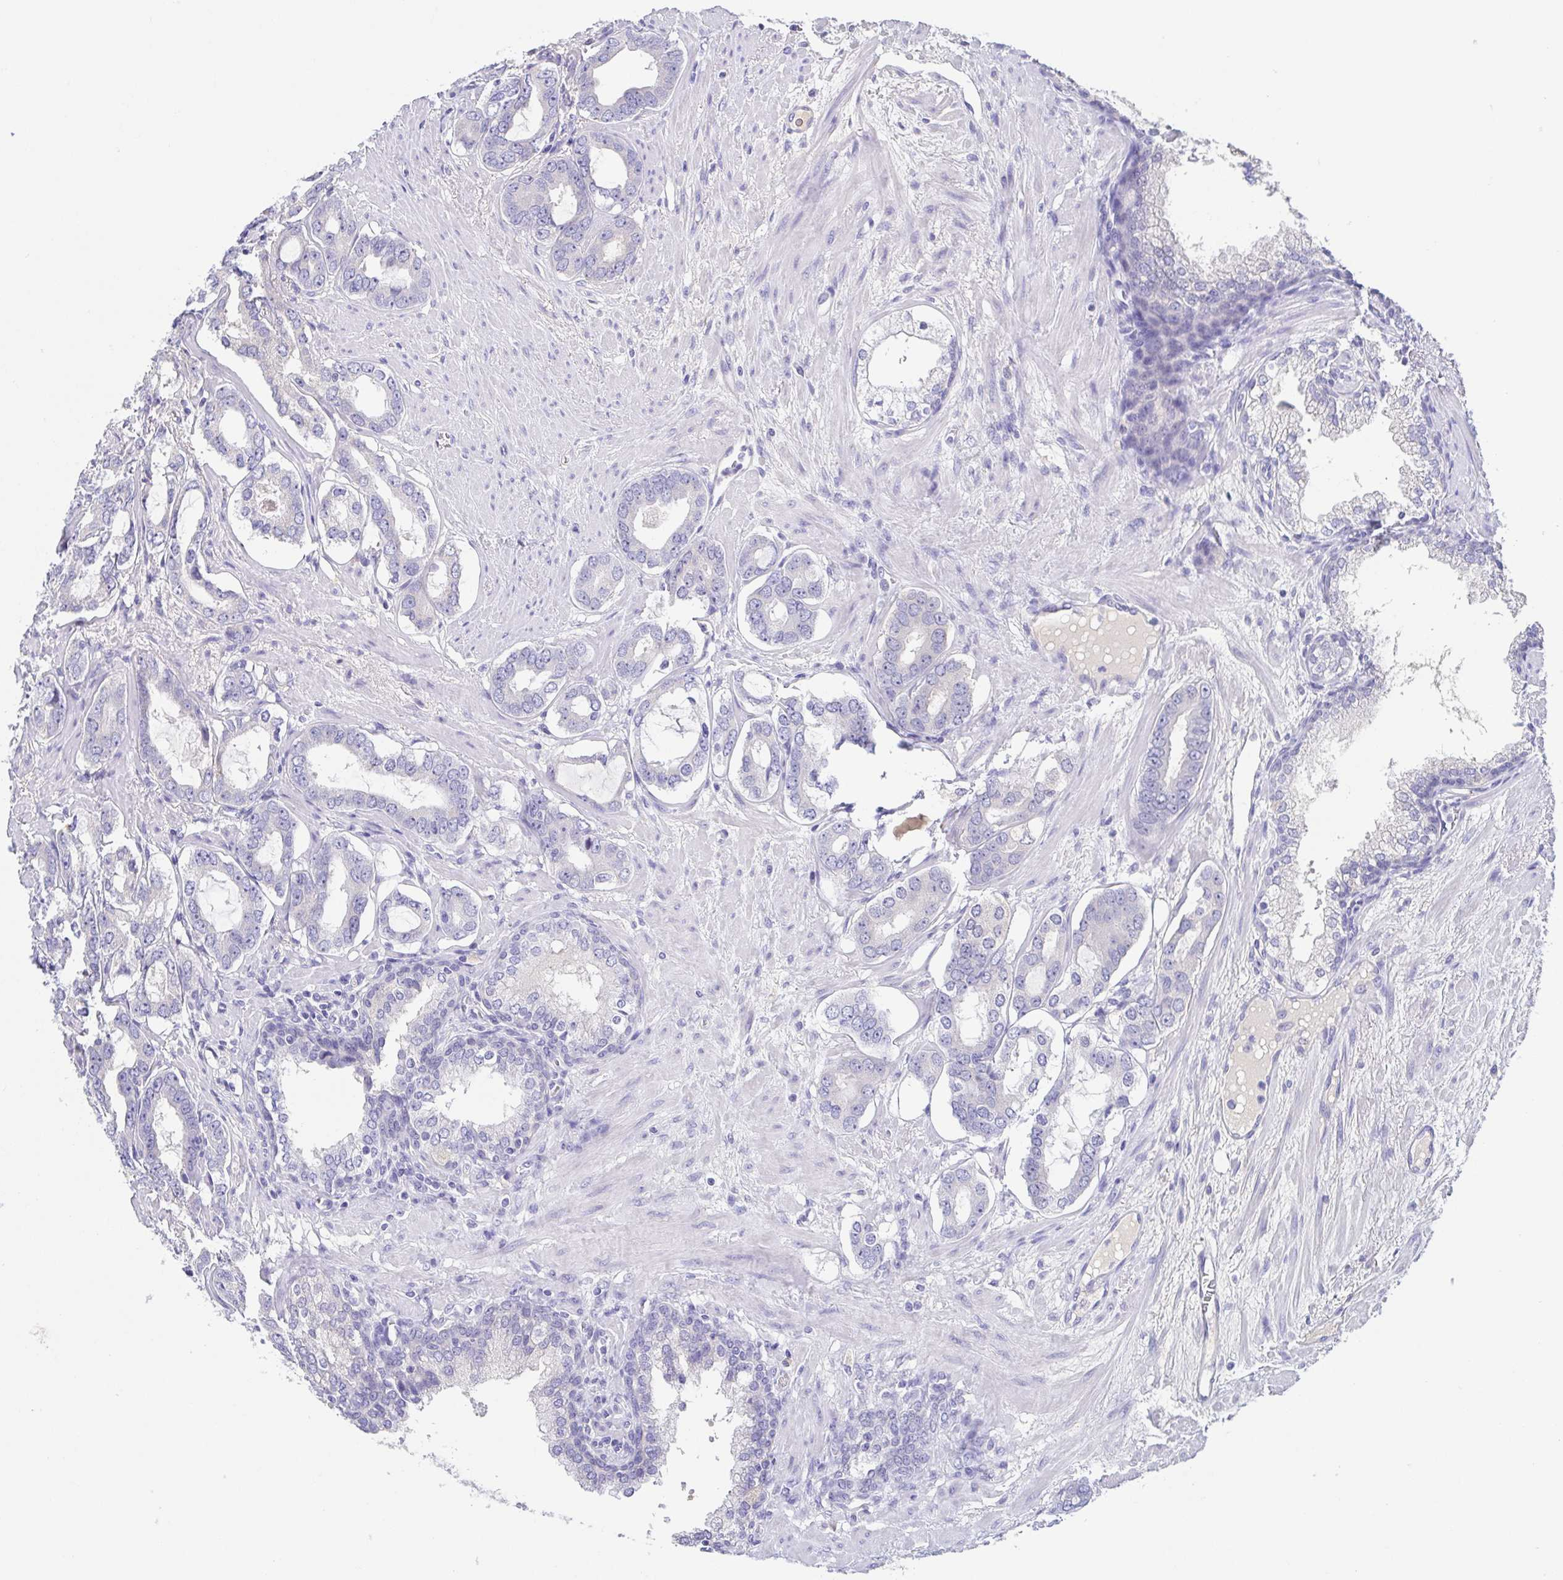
{"staining": {"intensity": "negative", "quantity": "none", "location": "none"}, "tissue": "prostate cancer", "cell_type": "Tumor cells", "image_type": "cancer", "snomed": [{"axis": "morphology", "description": "Adenocarcinoma, High grade"}, {"axis": "topography", "description": "Prostate"}], "caption": "Image shows no protein expression in tumor cells of high-grade adenocarcinoma (prostate) tissue. (Stains: DAB (3,3'-diaminobenzidine) immunohistochemistry with hematoxylin counter stain, Microscopy: brightfield microscopy at high magnification).", "gene": "TREH", "patient": {"sex": "male", "age": 75}}